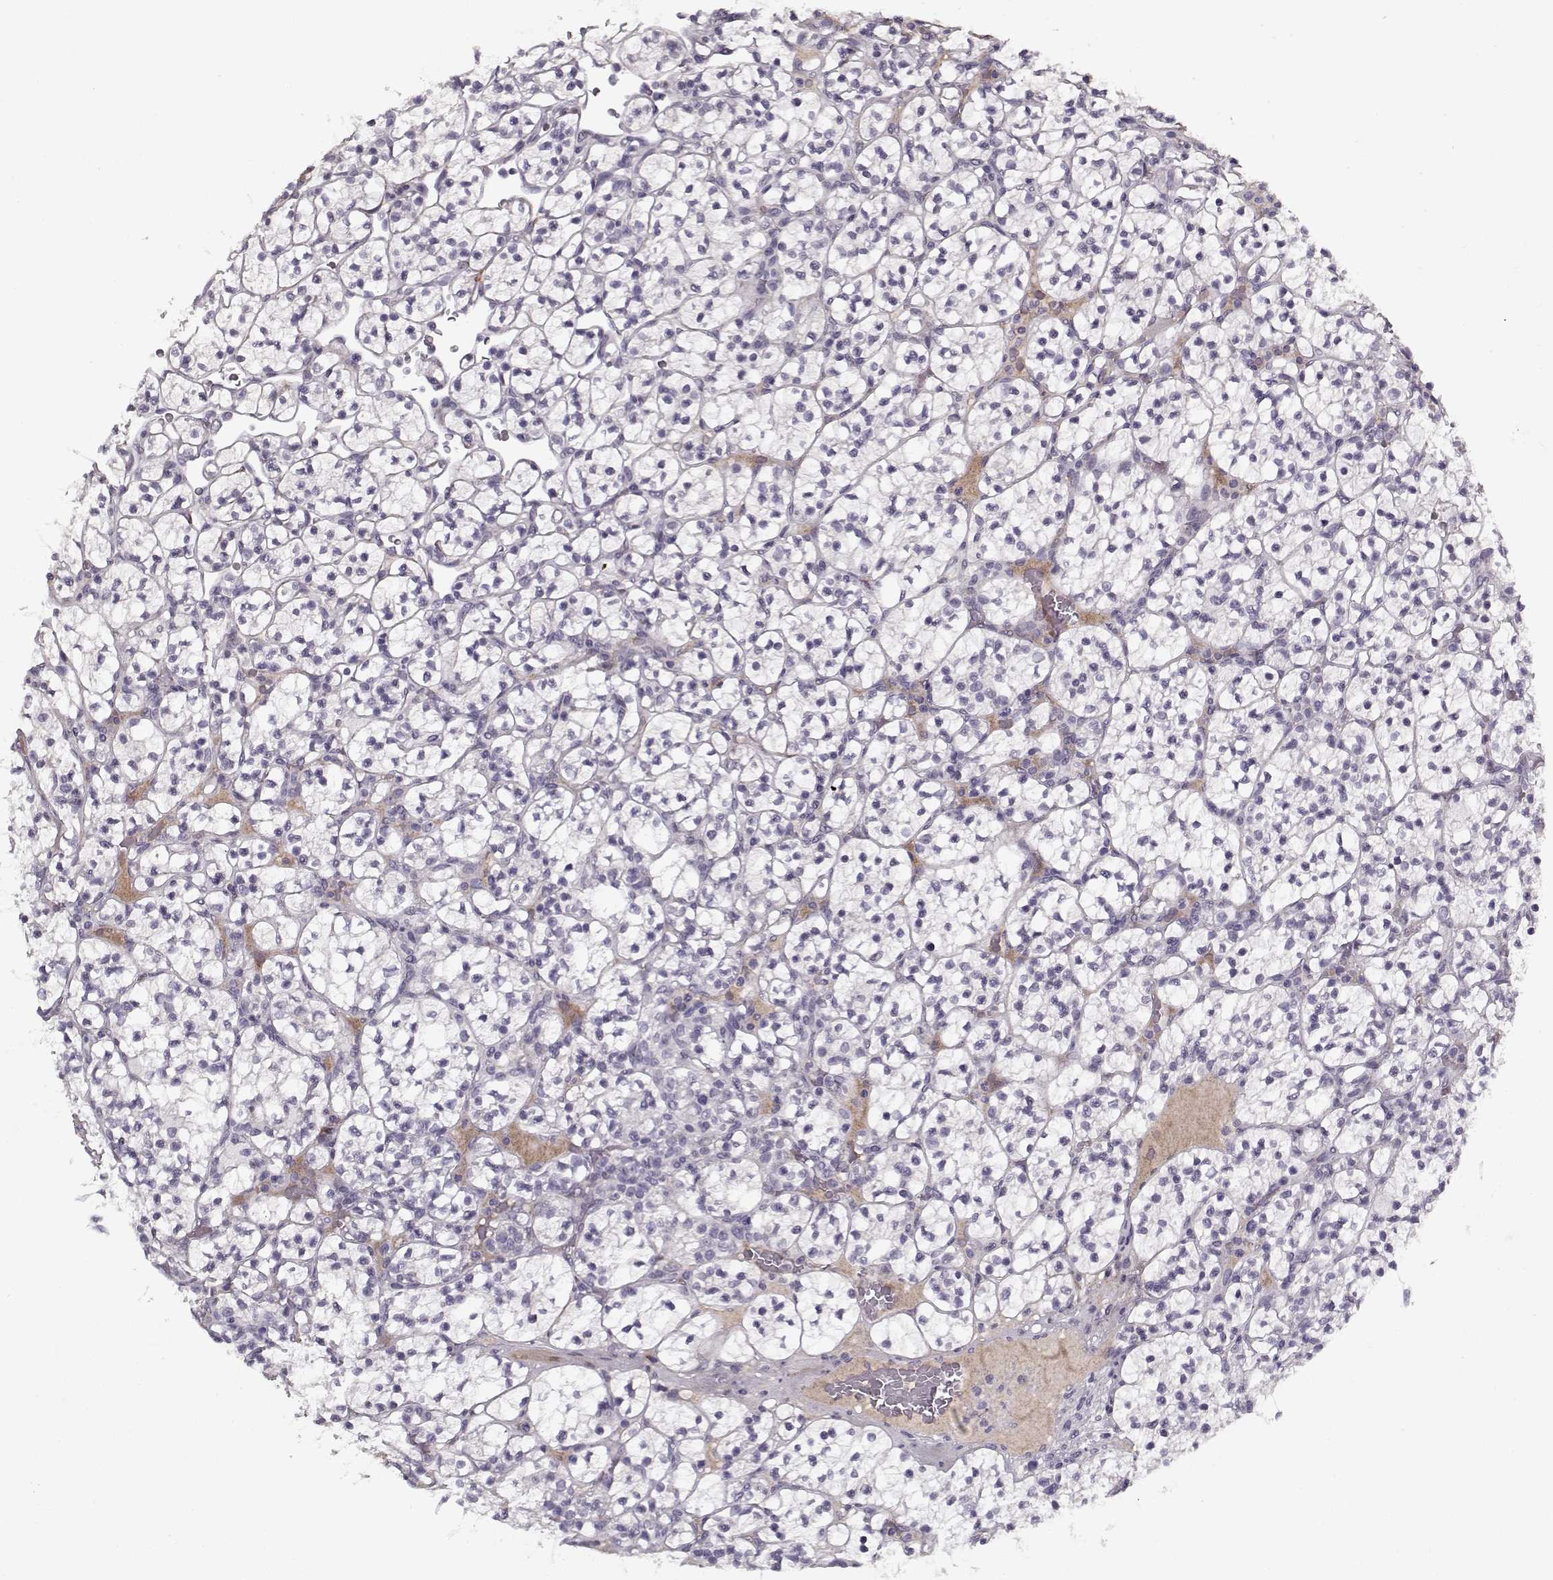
{"staining": {"intensity": "negative", "quantity": "none", "location": "none"}, "tissue": "renal cancer", "cell_type": "Tumor cells", "image_type": "cancer", "snomed": [{"axis": "morphology", "description": "Adenocarcinoma, NOS"}, {"axis": "topography", "description": "Kidney"}], "caption": "There is no significant positivity in tumor cells of renal cancer. (DAB (3,3'-diaminobenzidine) immunohistochemistry visualized using brightfield microscopy, high magnification).", "gene": "LUM", "patient": {"sex": "female", "age": 89}}